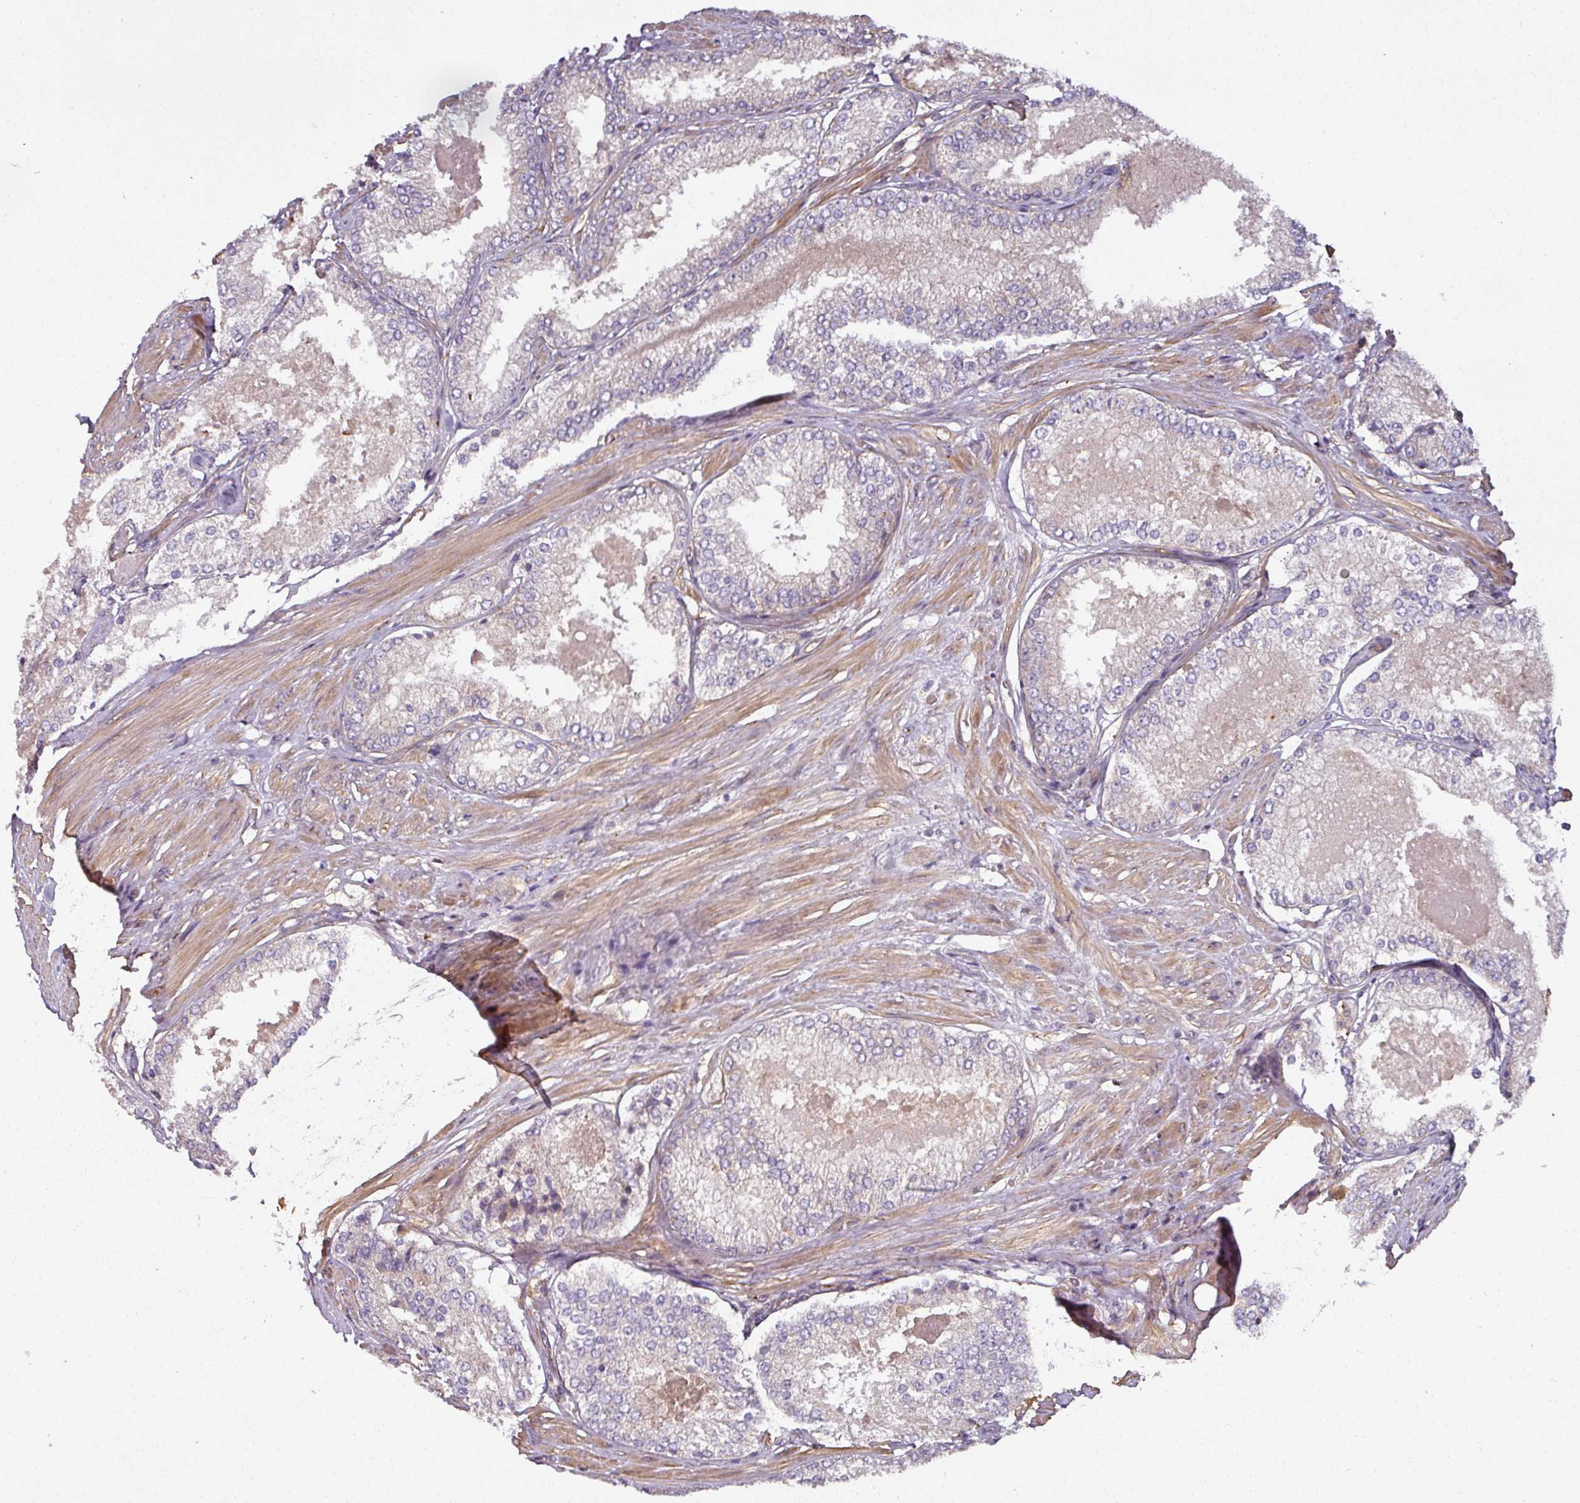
{"staining": {"intensity": "weak", "quantity": "<25%", "location": "cytoplasmic/membranous"}, "tissue": "prostate cancer", "cell_type": "Tumor cells", "image_type": "cancer", "snomed": [{"axis": "morphology", "description": "Adenocarcinoma, Low grade"}, {"axis": "topography", "description": "Prostate"}], "caption": "Tumor cells show no significant protein staining in prostate cancer (low-grade adenocarcinoma).", "gene": "CASP2", "patient": {"sex": "male", "age": 68}}